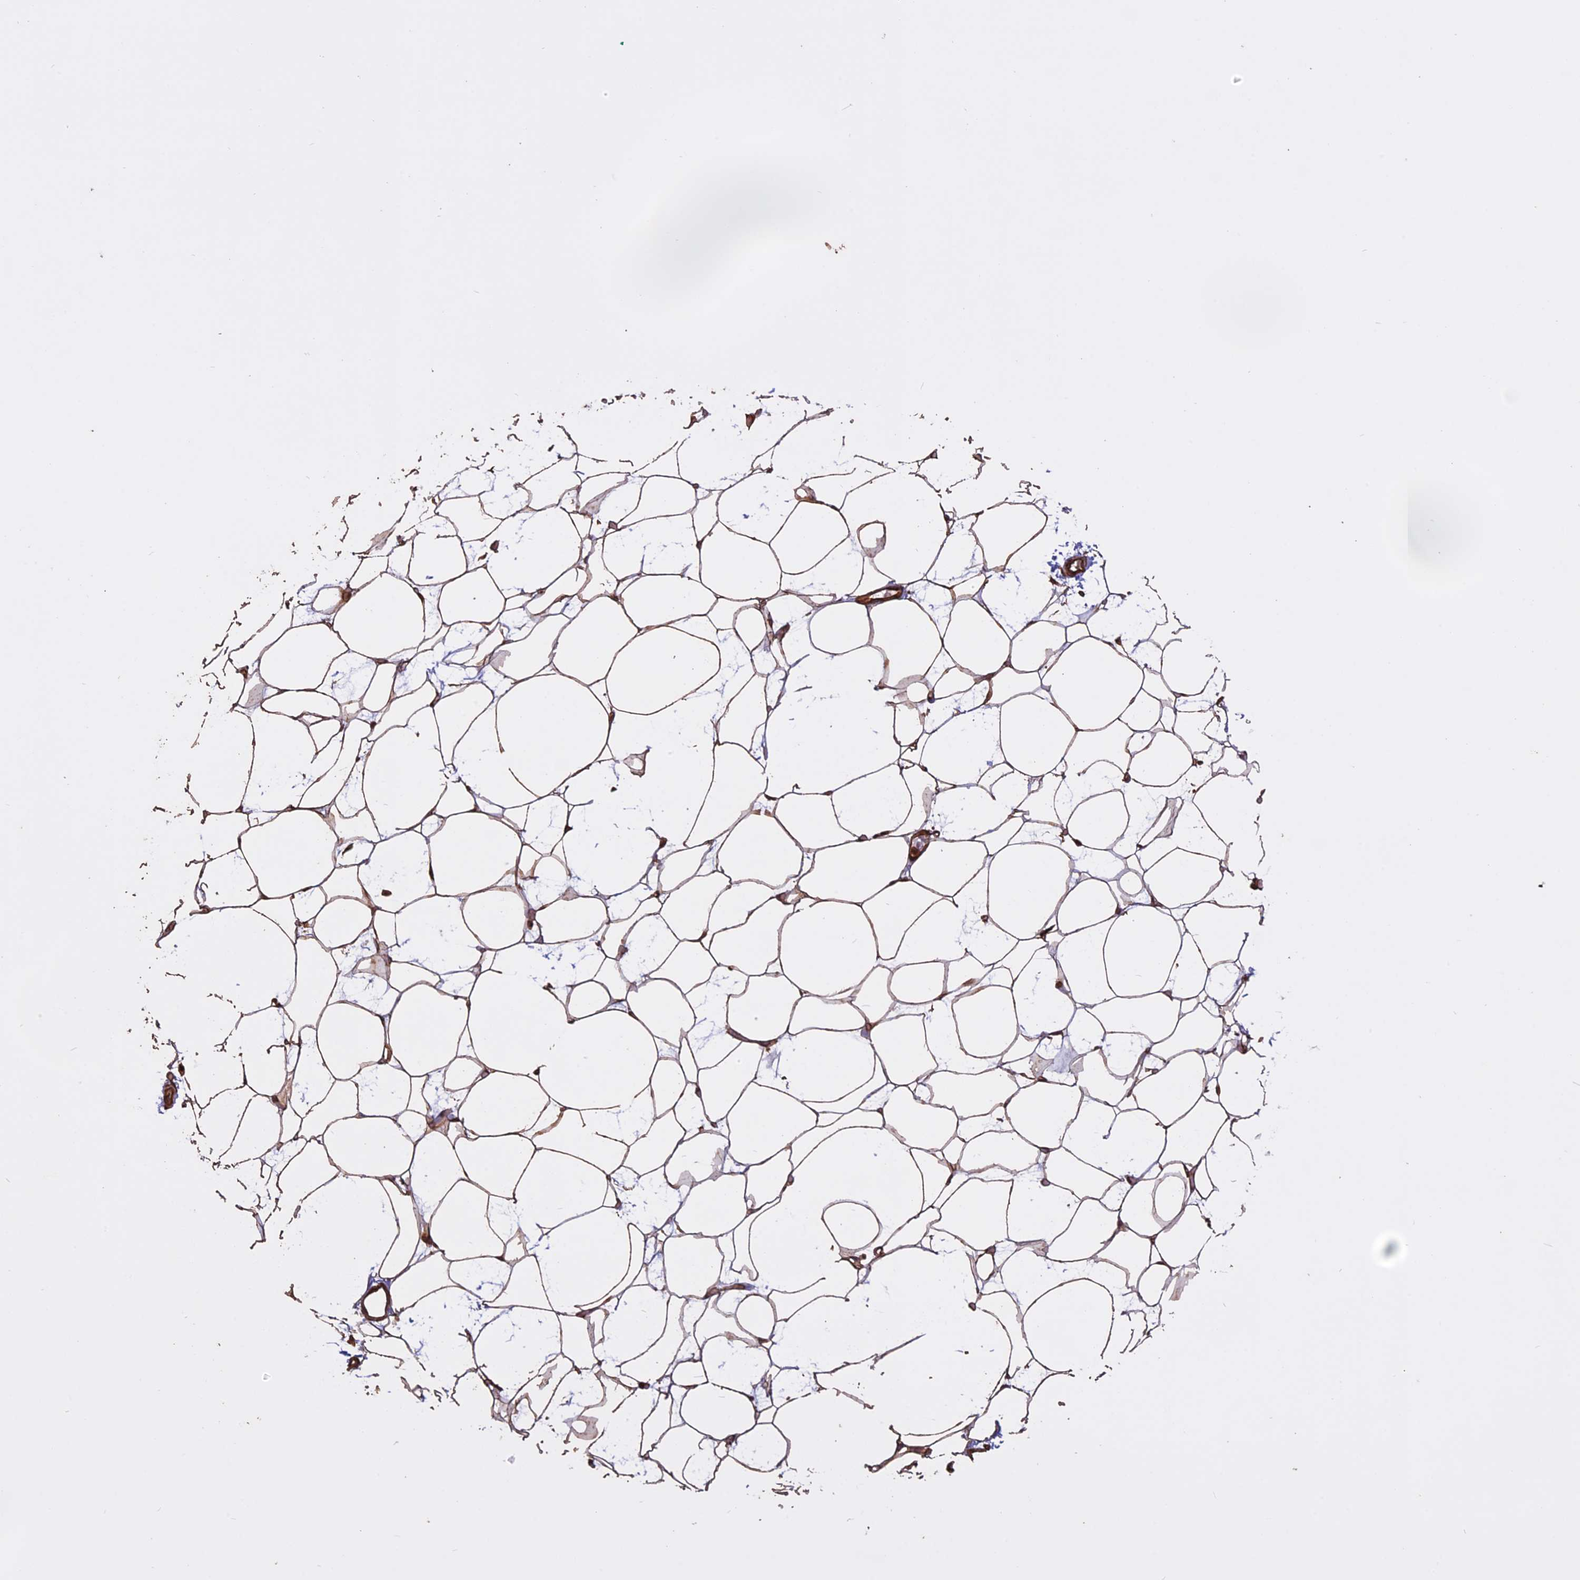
{"staining": {"intensity": "moderate", "quantity": ">75%", "location": "cytoplasmic/membranous"}, "tissue": "adipose tissue", "cell_type": "Adipocytes", "image_type": "normal", "snomed": [{"axis": "morphology", "description": "Normal tissue, NOS"}, {"axis": "topography", "description": "Breast"}], "caption": "This histopathology image demonstrates immunohistochemistry (IHC) staining of unremarkable adipose tissue, with medium moderate cytoplasmic/membranous positivity in about >75% of adipocytes.", "gene": "CCDC148", "patient": {"sex": "female", "age": 23}}